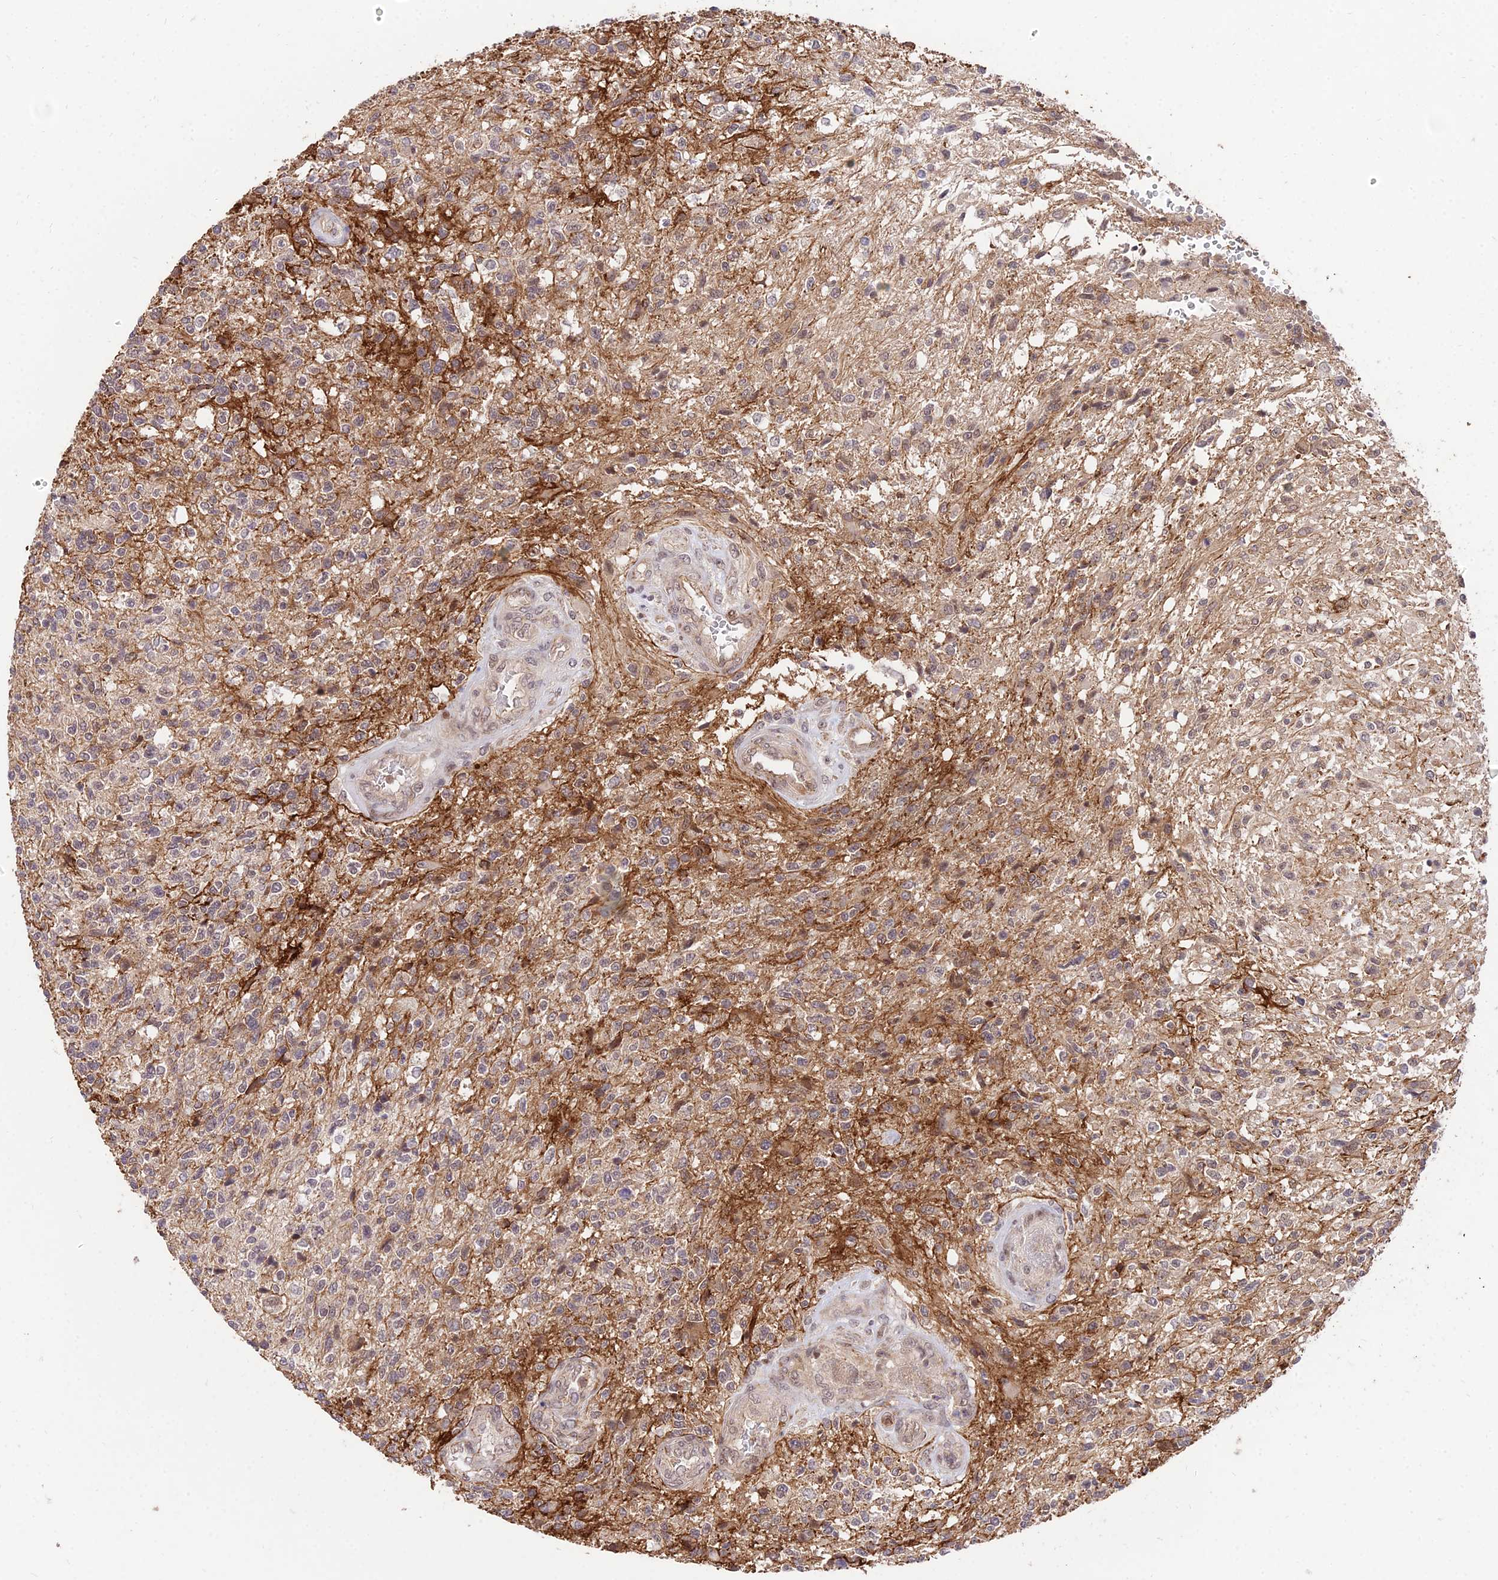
{"staining": {"intensity": "weak", "quantity": "<25%", "location": "cytoplasmic/membranous"}, "tissue": "glioma", "cell_type": "Tumor cells", "image_type": "cancer", "snomed": [{"axis": "morphology", "description": "Glioma, malignant, High grade"}, {"axis": "topography", "description": "Brain"}], "caption": "This is an immunohistochemistry (IHC) micrograph of glioma. There is no positivity in tumor cells.", "gene": "ZNF85", "patient": {"sex": "male", "age": 56}}